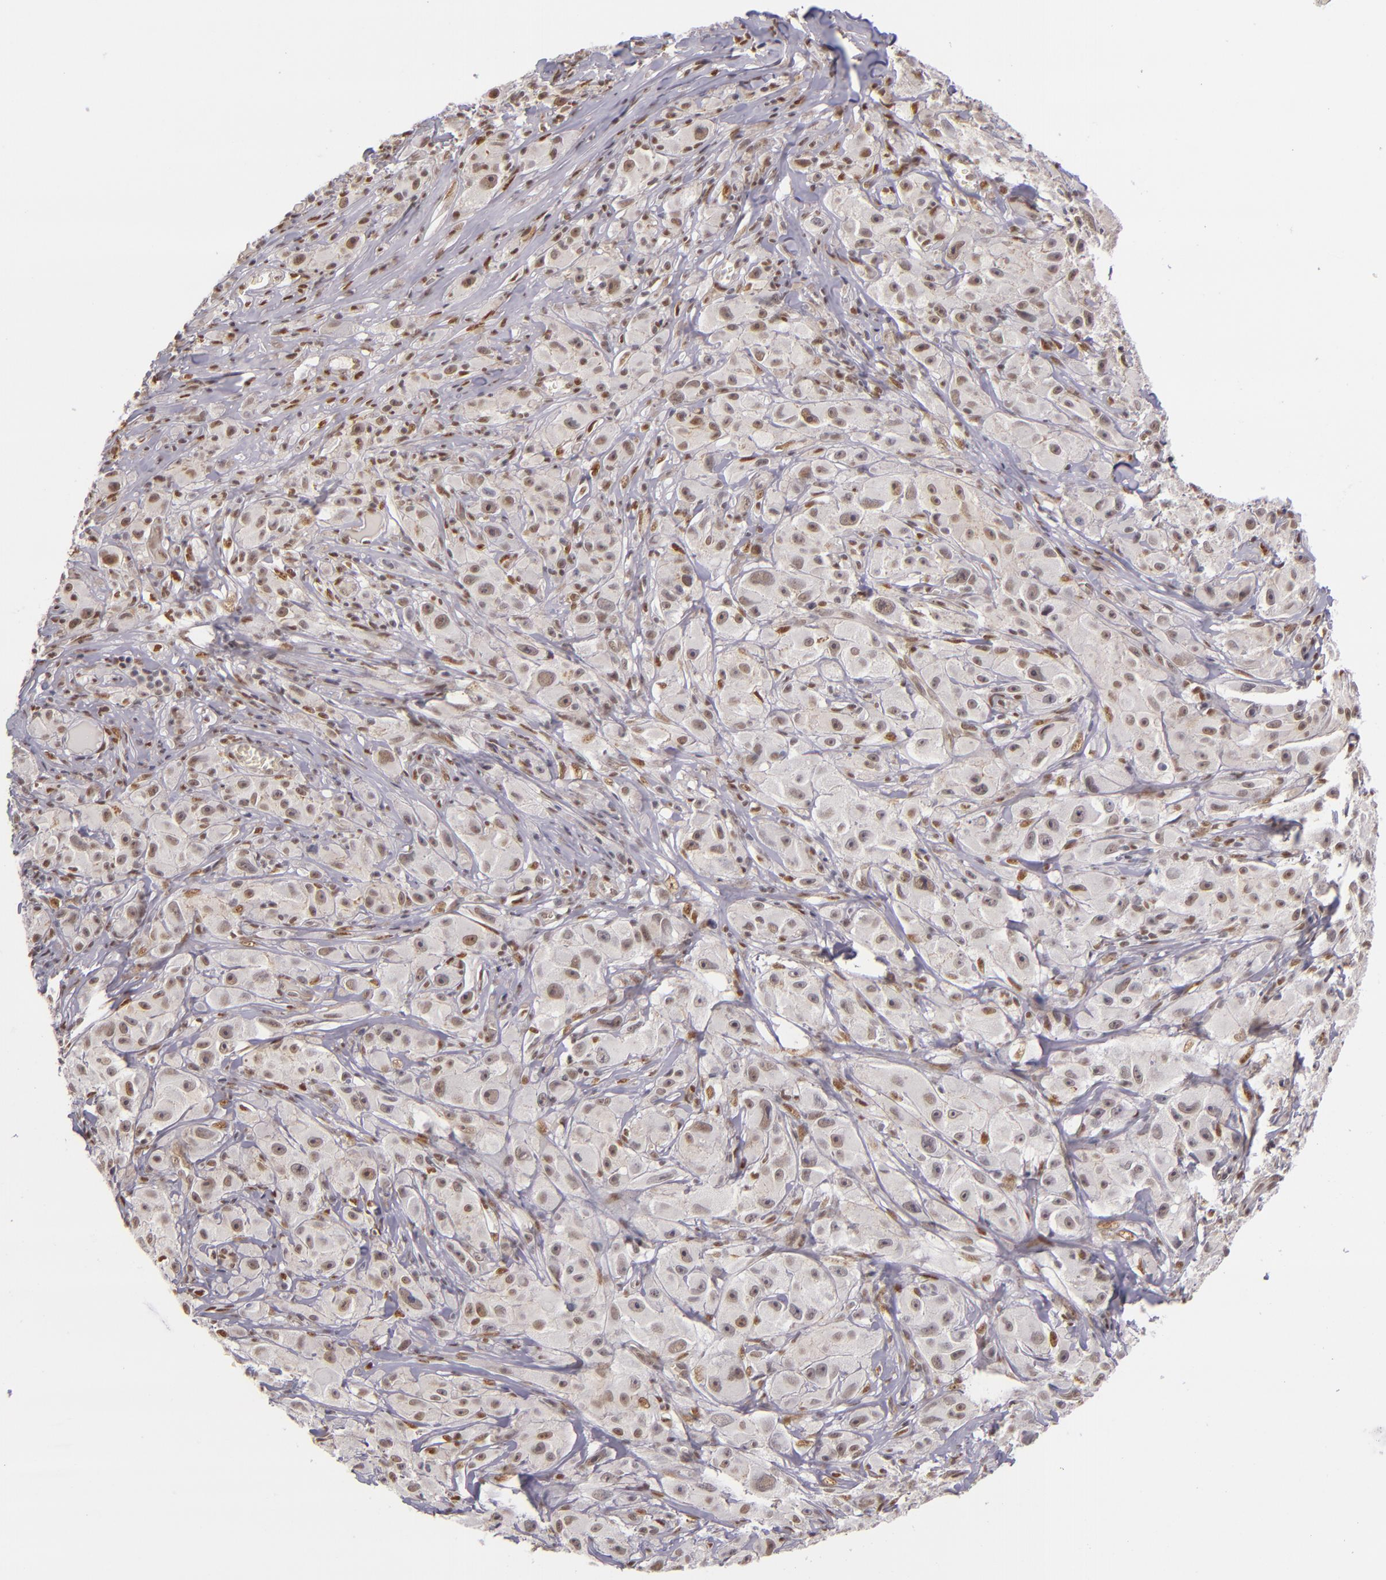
{"staining": {"intensity": "weak", "quantity": ">75%", "location": "nuclear"}, "tissue": "melanoma", "cell_type": "Tumor cells", "image_type": "cancer", "snomed": [{"axis": "morphology", "description": "Malignant melanoma, NOS"}, {"axis": "topography", "description": "Skin"}], "caption": "This is an image of immunohistochemistry (IHC) staining of malignant melanoma, which shows weak staining in the nuclear of tumor cells.", "gene": "NCOR2", "patient": {"sex": "male", "age": 56}}